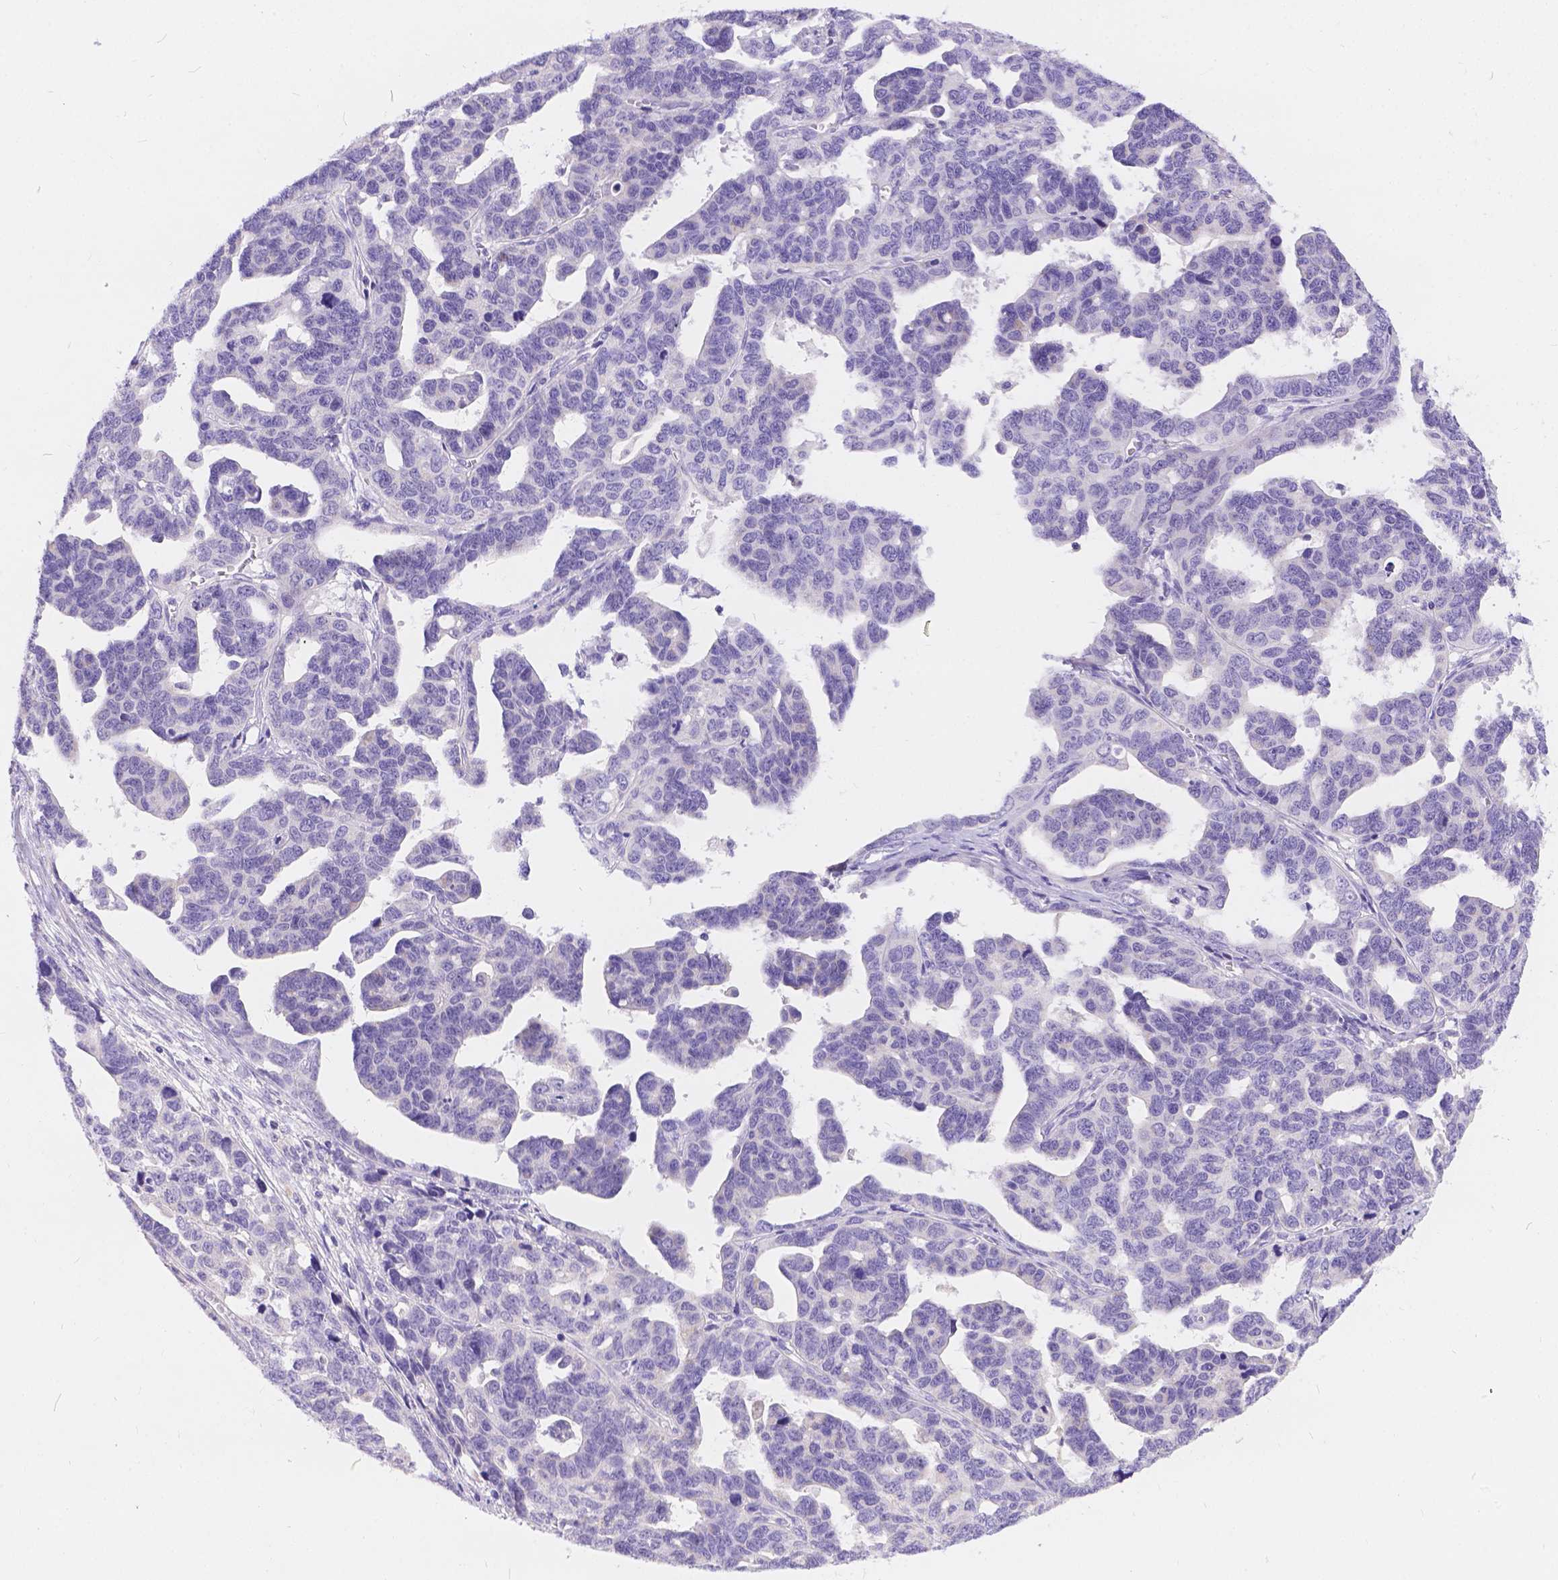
{"staining": {"intensity": "negative", "quantity": "none", "location": "none"}, "tissue": "ovarian cancer", "cell_type": "Tumor cells", "image_type": "cancer", "snomed": [{"axis": "morphology", "description": "Cystadenocarcinoma, serous, NOS"}, {"axis": "topography", "description": "Ovary"}], "caption": "Tumor cells show no significant protein positivity in ovarian cancer (serous cystadenocarcinoma).", "gene": "DLEC1", "patient": {"sex": "female", "age": 69}}